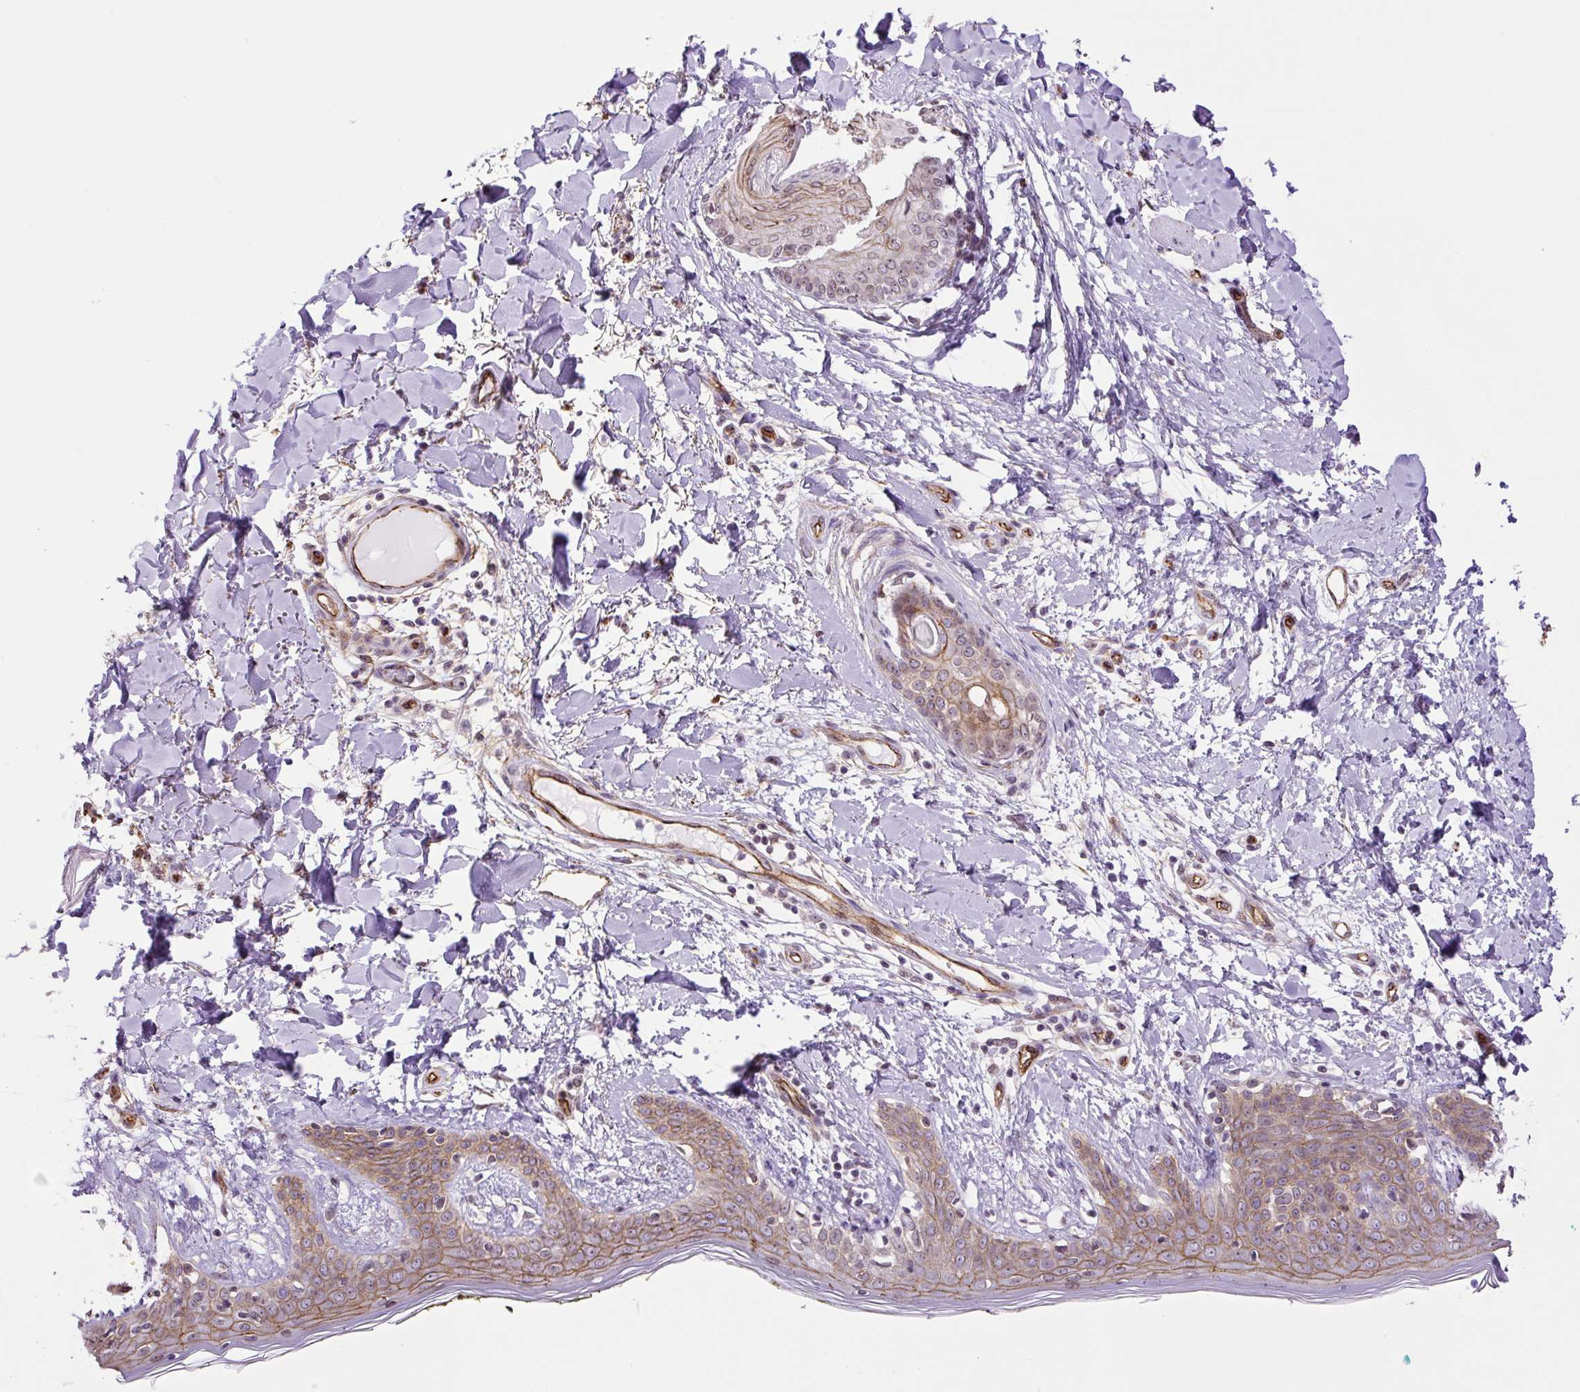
{"staining": {"intensity": "weak", "quantity": "<25%", "location": "nuclear"}, "tissue": "skin", "cell_type": "Fibroblasts", "image_type": "normal", "snomed": [{"axis": "morphology", "description": "Normal tissue, NOS"}, {"axis": "topography", "description": "Skin"}], "caption": "This is an IHC image of normal human skin. There is no positivity in fibroblasts.", "gene": "MYO5C", "patient": {"sex": "female", "age": 34}}